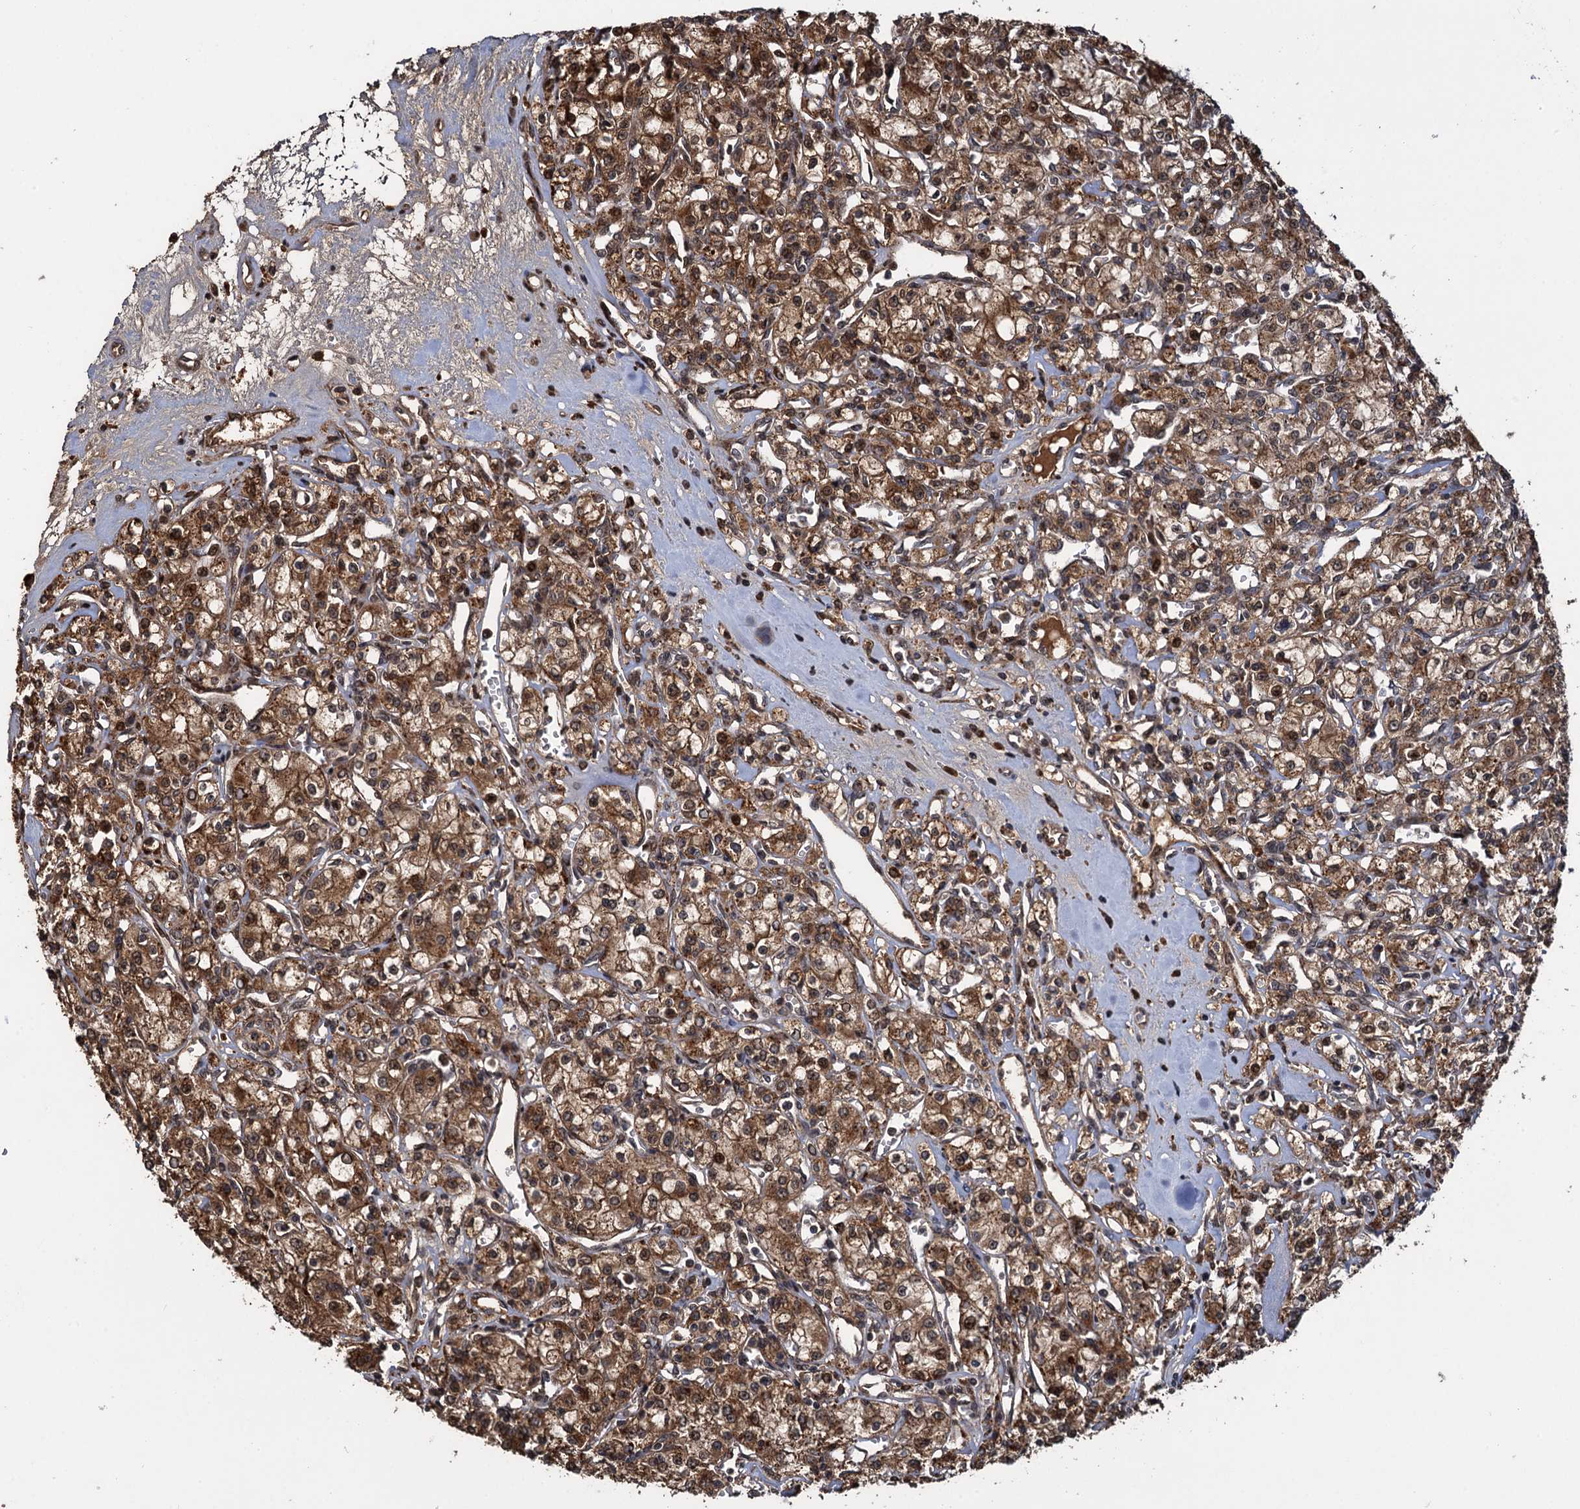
{"staining": {"intensity": "moderate", "quantity": ">75%", "location": "cytoplasmic/membranous"}, "tissue": "renal cancer", "cell_type": "Tumor cells", "image_type": "cancer", "snomed": [{"axis": "morphology", "description": "Adenocarcinoma, NOS"}, {"axis": "topography", "description": "Kidney"}], "caption": "Renal adenocarcinoma stained with a protein marker displays moderate staining in tumor cells.", "gene": "CEP192", "patient": {"sex": "female", "age": 59}}